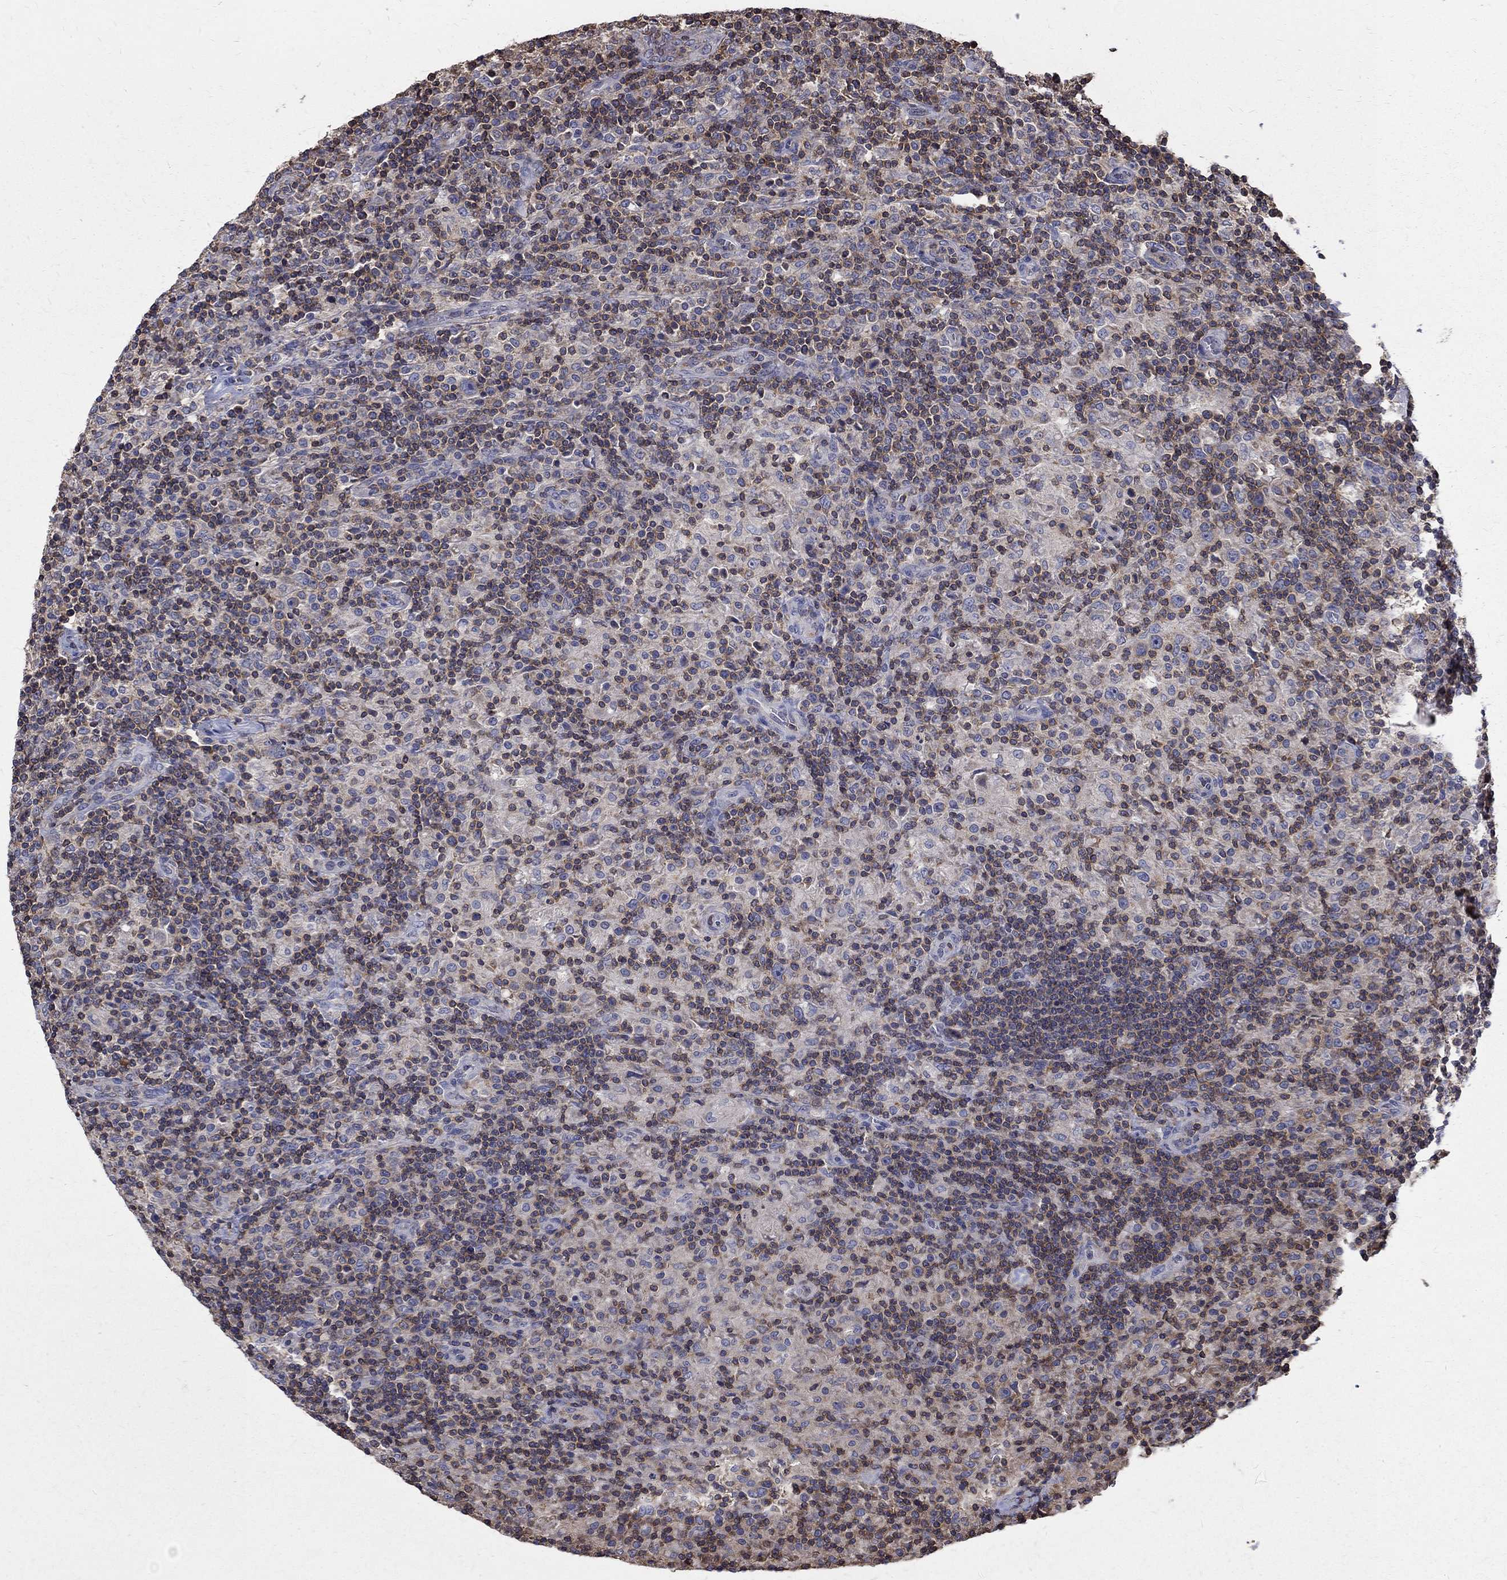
{"staining": {"intensity": "negative", "quantity": "none", "location": "none"}, "tissue": "lymphoma", "cell_type": "Tumor cells", "image_type": "cancer", "snomed": [{"axis": "morphology", "description": "Hodgkin's disease, NOS"}, {"axis": "topography", "description": "Lymph node"}], "caption": "A photomicrograph of Hodgkin's disease stained for a protein shows no brown staining in tumor cells. (Brightfield microscopy of DAB (3,3'-diaminobenzidine) IHC at high magnification).", "gene": "AGAP2", "patient": {"sex": "male", "age": 70}}